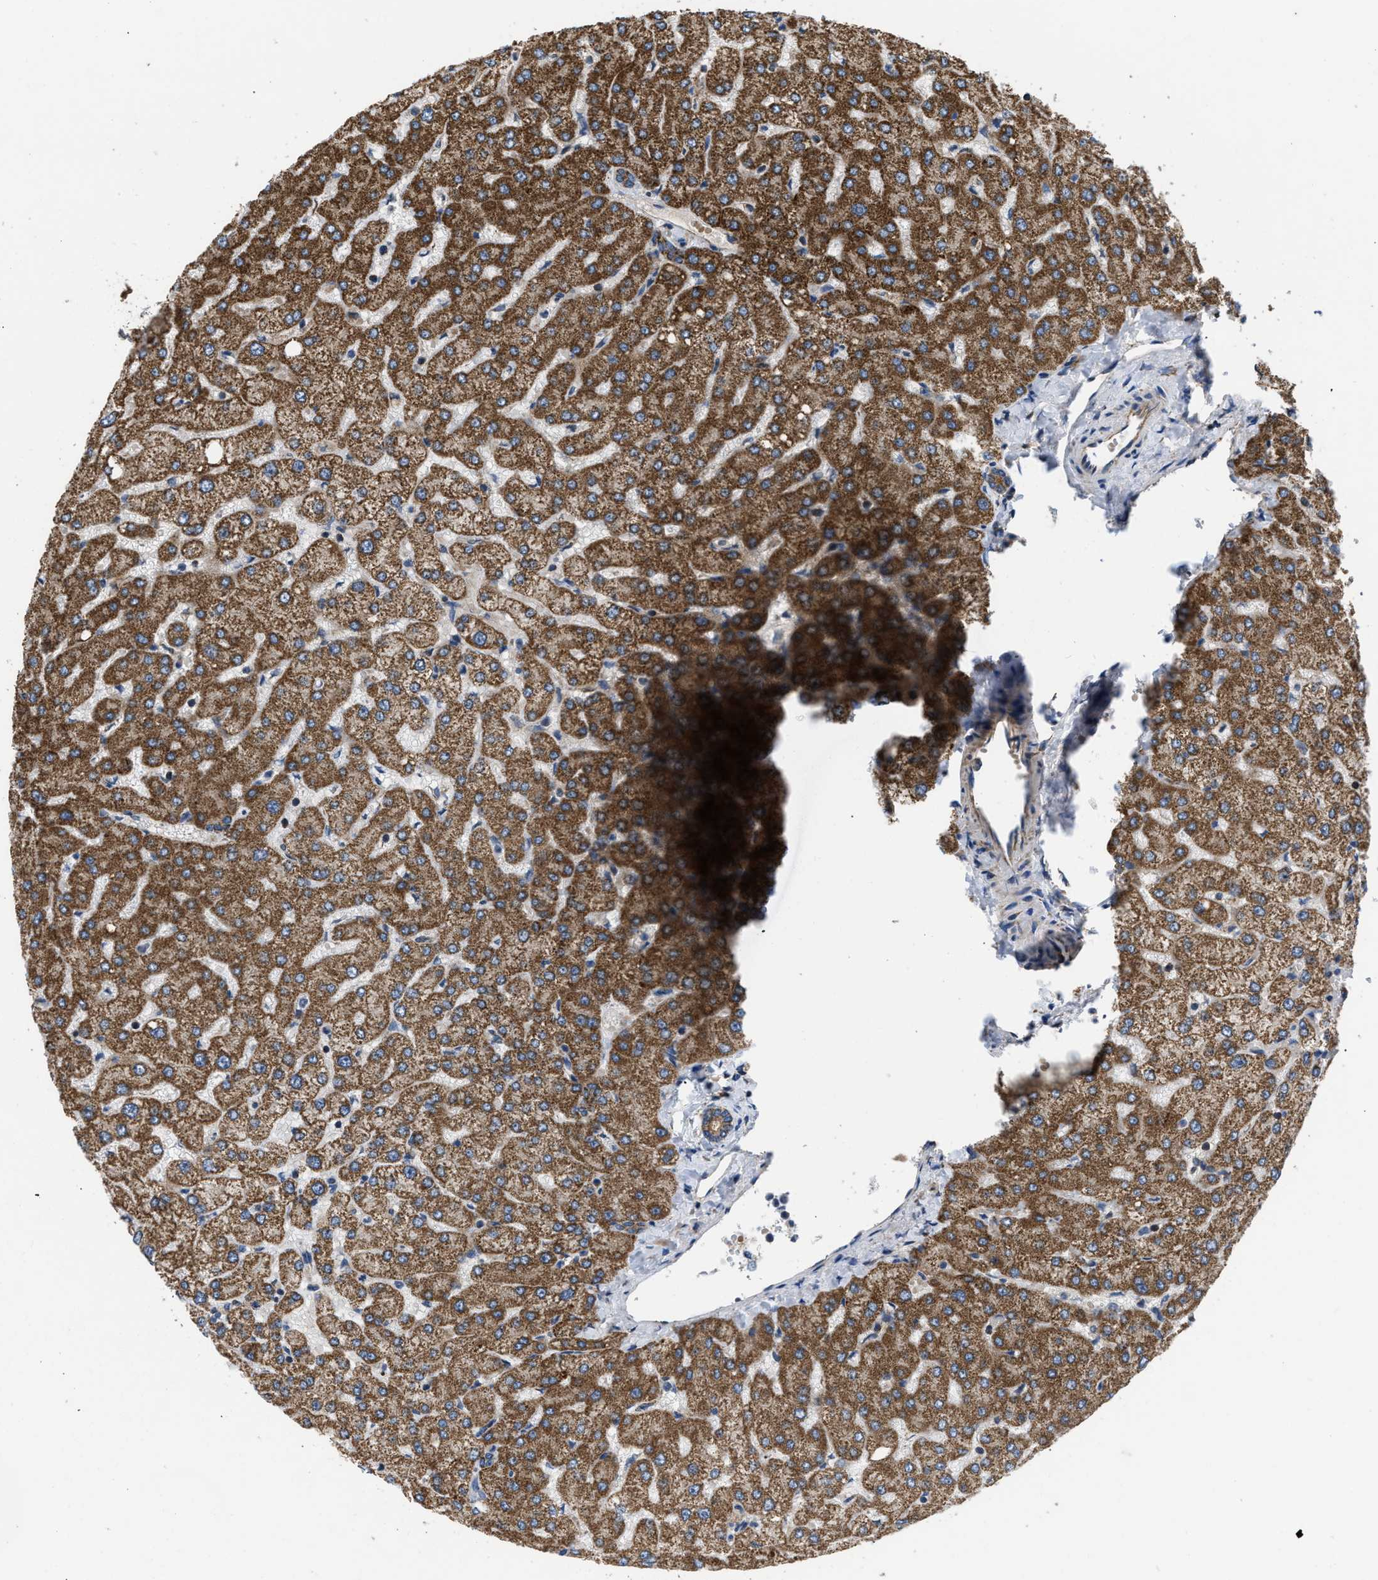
{"staining": {"intensity": "moderate", "quantity": ">75%", "location": "cytoplasmic/membranous"}, "tissue": "liver", "cell_type": "Cholangiocytes", "image_type": "normal", "snomed": [{"axis": "morphology", "description": "Normal tissue, NOS"}, {"axis": "topography", "description": "Liver"}], "caption": "DAB immunohistochemical staining of normal human liver displays moderate cytoplasmic/membranous protein staining in about >75% of cholangiocytes.", "gene": "OPTN", "patient": {"sex": "female", "age": 54}}